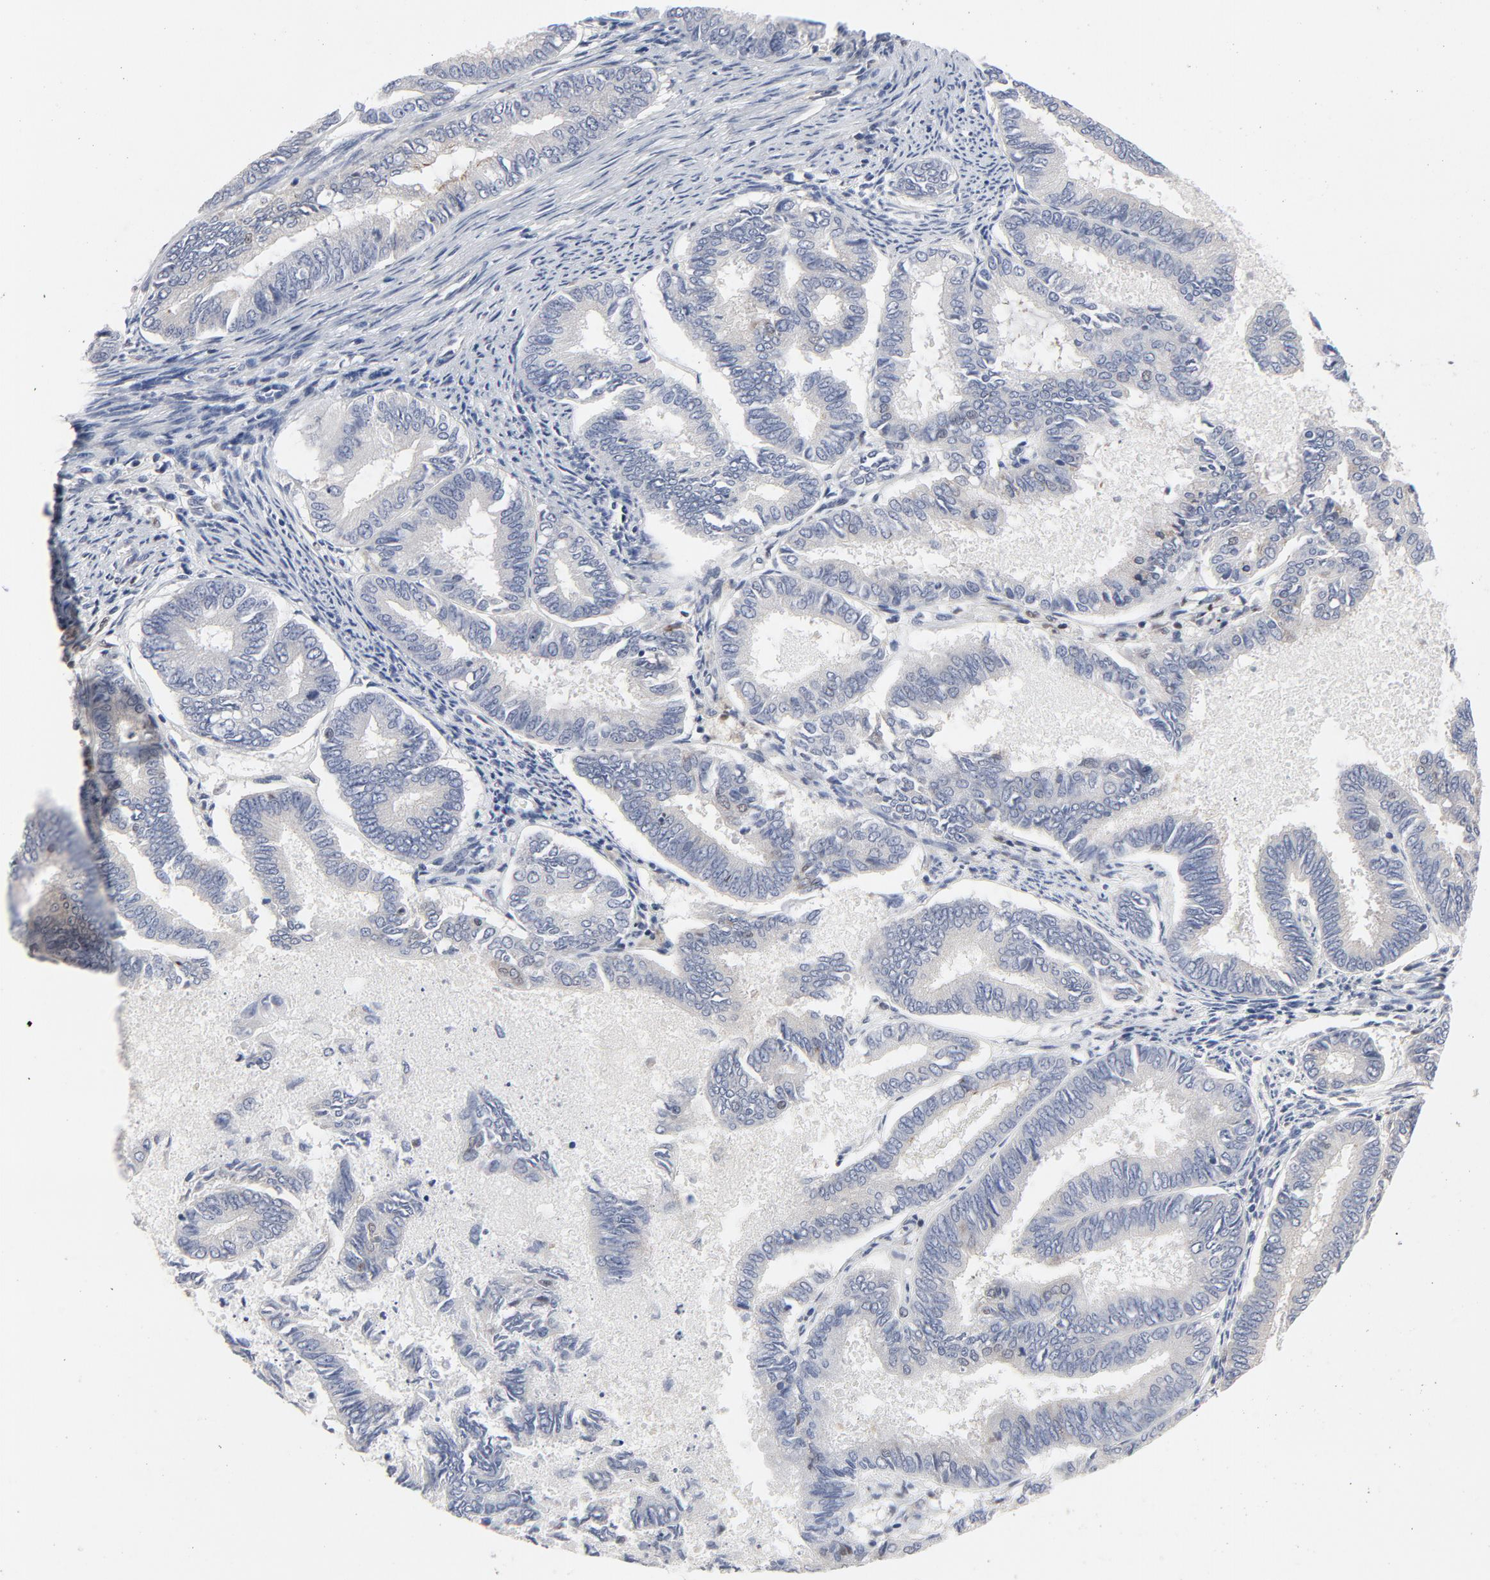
{"staining": {"intensity": "negative", "quantity": "none", "location": "none"}, "tissue": "endometrial cancer", "cell_type": "Tumor cells", "image_type": "cancer", "snomed": [{"axis": "morphology", "description": "Adenocarcinoma, NOS"}, {"axis": "topography", "description": "Endometrium"}], "caption": "Adenocarcinoma (endometrial) was stained to show a protein in brown. There is no significant expression in tumor cells.", "gene": "NFKB1", "patient": {"sex": "female", "age": 86}}